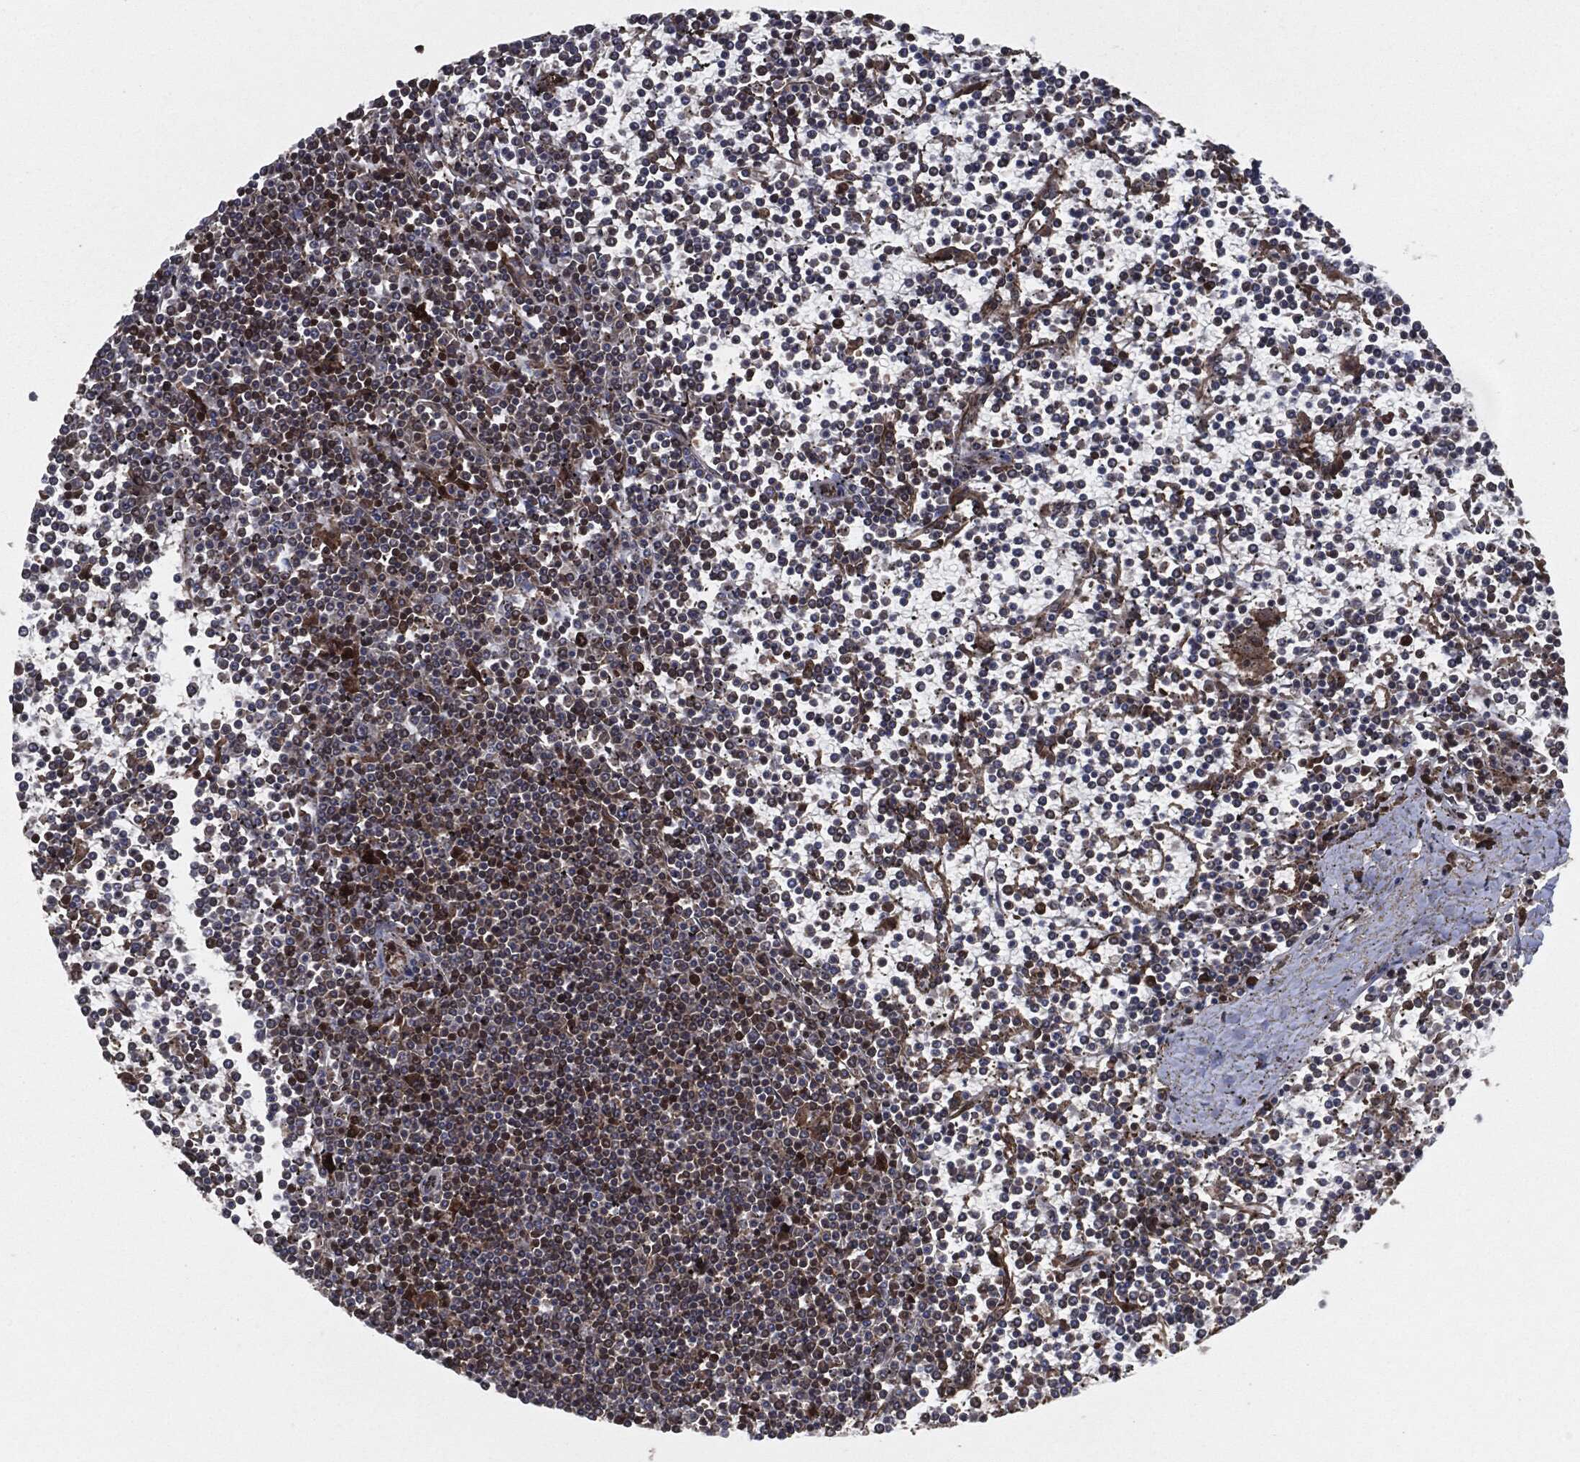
{"staining": {"intensity": "negative", "quantity": "none", "location": "none"}, "tissue": "lymphoma", "cell_type": "Tumor cells", "image_type": "cancer", "snomed": [{"axis": "morphology", "description": "Malignant lymphoma, non-Hodgkin's type, Low grade"}, {"axis": "topography", "description": "Spleen"}], "caption": "Micrograph shows no protein staining in tumor cells of lymphoma tissue.", "gene": "RAP1GDS1", "patient": {"sex": "female", "age": 19}}